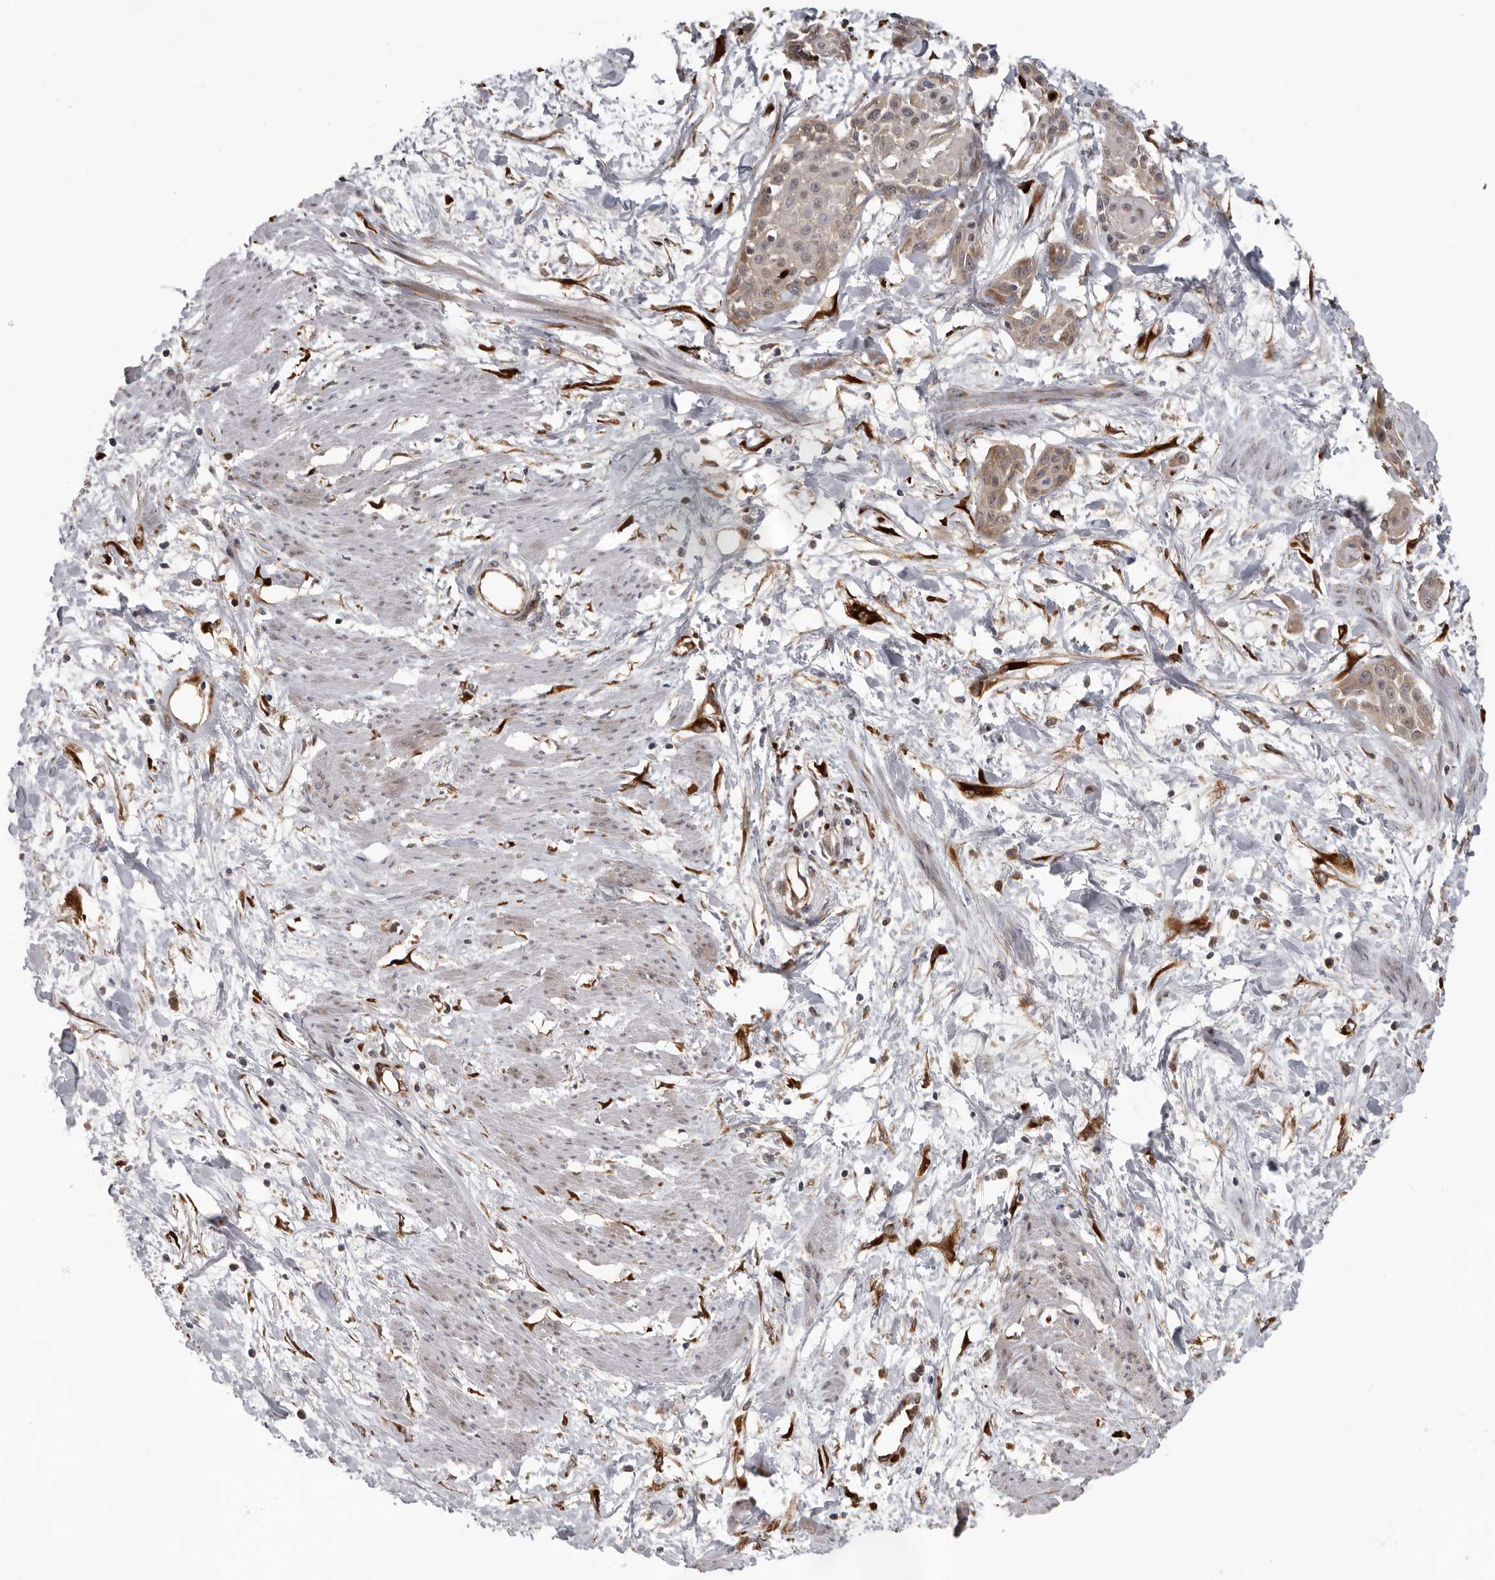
{"staining": {"intensity": "weak", "quantity": "25%-75%", "location": "cytoplasmic/membranous,nuclear"}, "tissue": "cervical cancer", "cell_type": "Tumor cells", "image_type": "cancer", "snomed": [{"axis": "morphology", "description": "Squamous cell carcinoma, NOS"}, {"axis": "topography", "description": "Cervix"}], "caption": "DAB immunohistochemical staining of cervical cancer demonstrates weak cytoplasmic/membranous and nuclear protein expression in approximately 25%-75% of tumor cells.", "gene": "MTF1", "patient": {"sex": "female", "age": 57}}